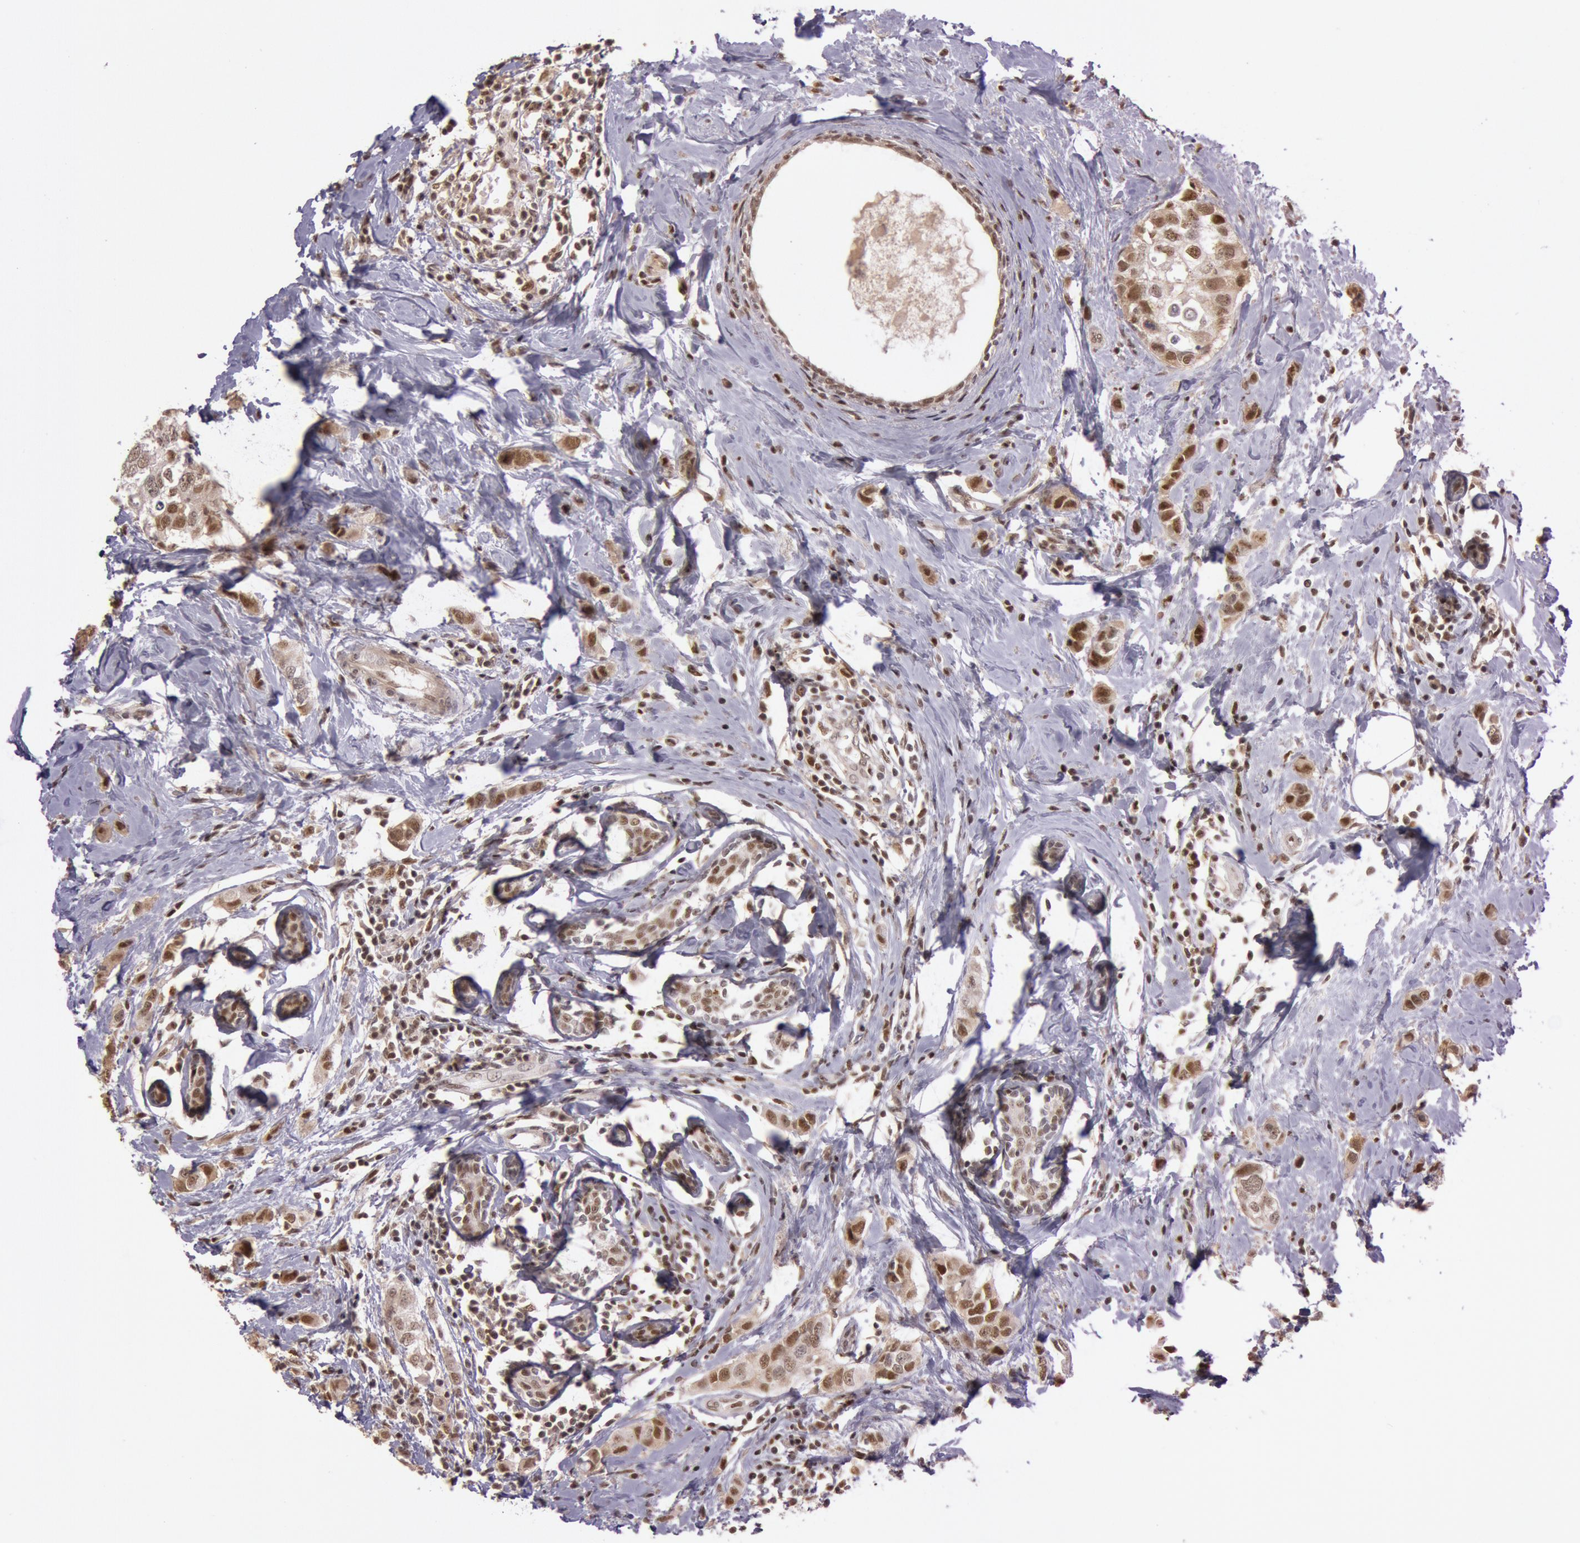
{"staining": {"intensity": "moderate", "quantity": ">75%", "location": "nuclear"}, "tissue": "breast cancer", "cell_type": "Tumor cells", "image_type": "cancer", "snomed": [{"axis": "morphology", "description": "Normal tissue, NOS"}, {"axis": "morphology", "description": "Duct carcinoma"}, {"axis": "topography", "description": "Breast"}], "caption": "DAB immunohistochemical staining of human intraductal carcinoma (breast) reveals moderate nuclear protein staining in approximately >75% of tumor cells.", "gene": "TASL", "patient": {"sex": "female", "age": 50}}